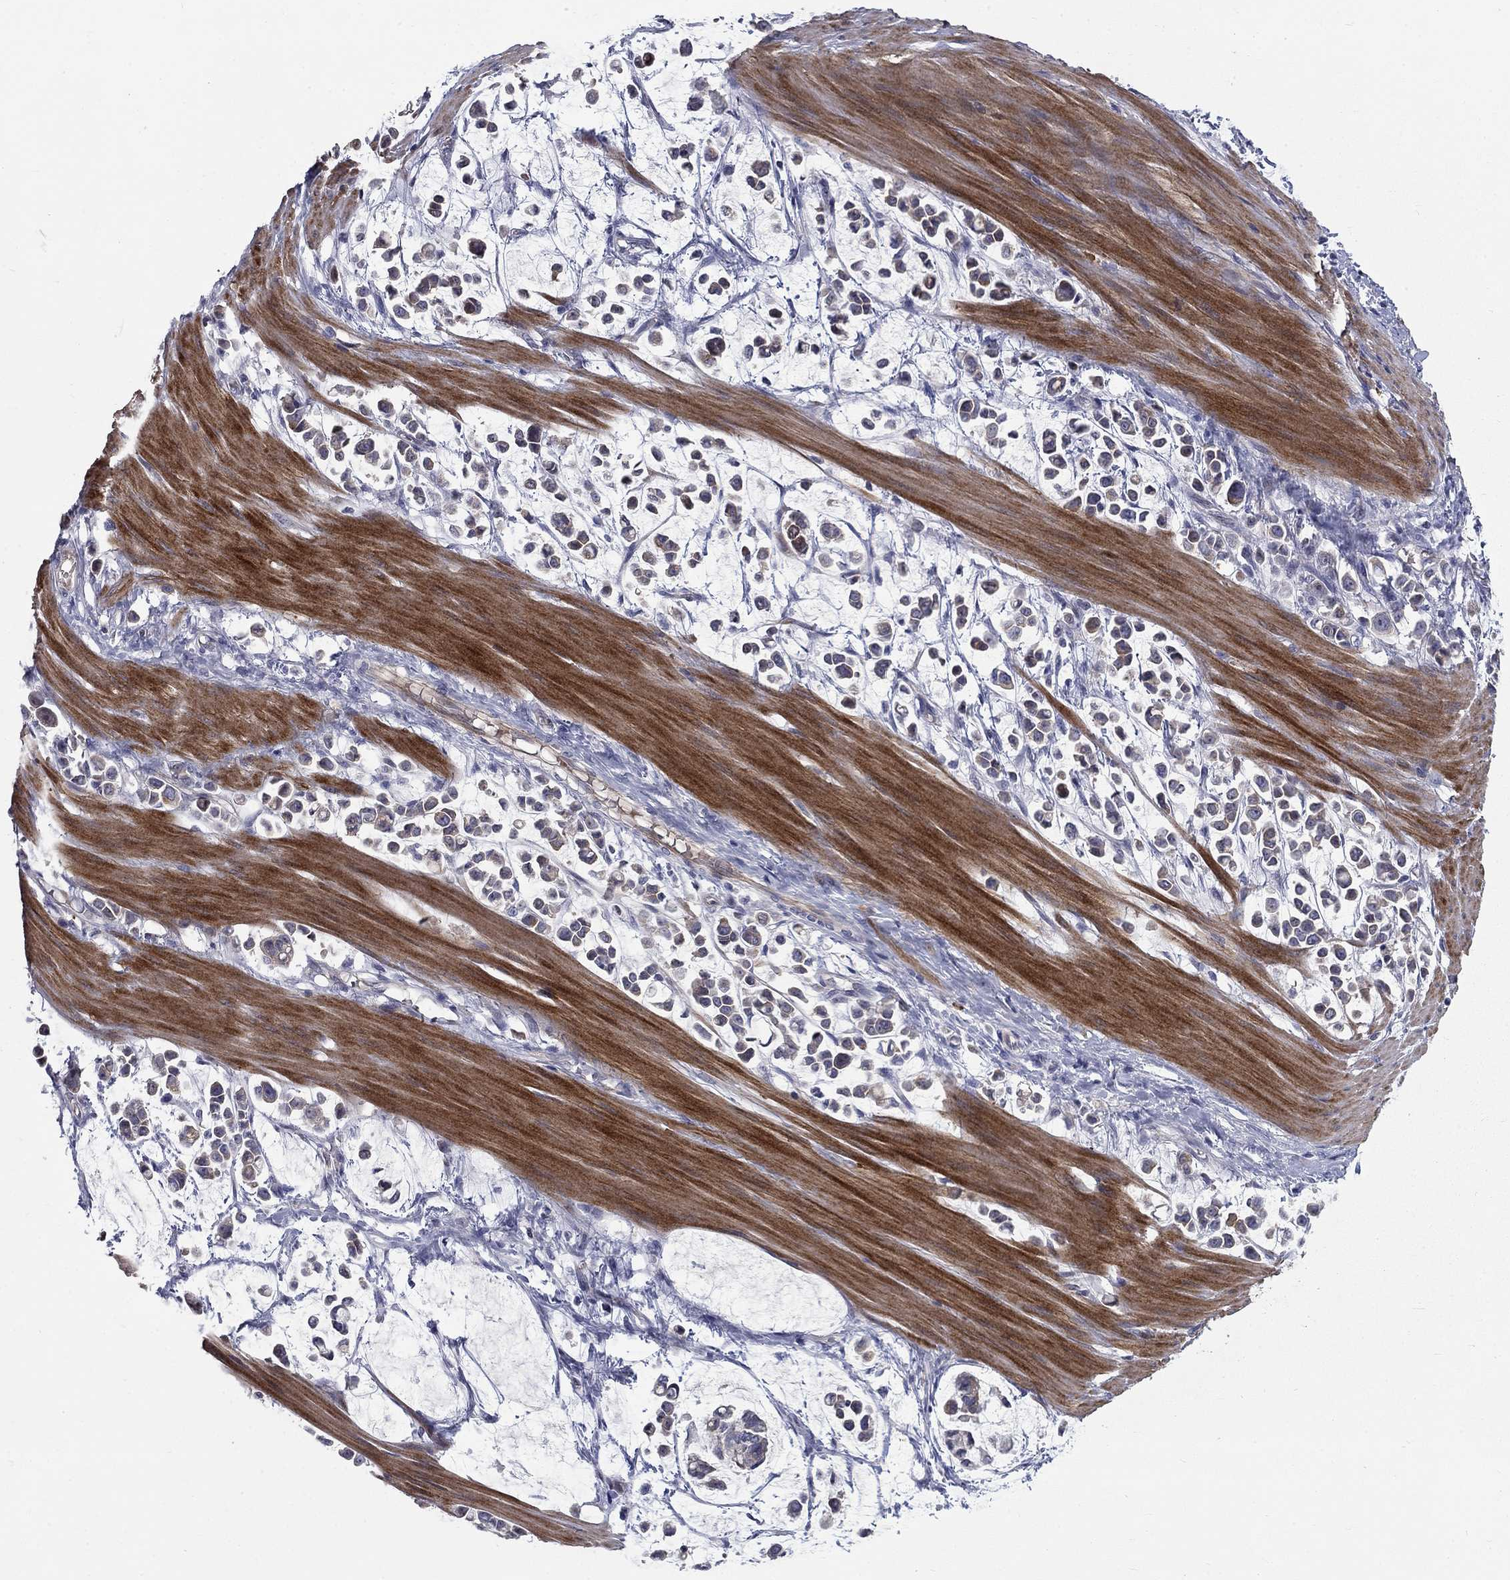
{"staining": {"intensity": "weak", "quantity": "25%-75%", "location": "cytoplasmic/membranous"}, "tissue": "stomach cancer", "cell_type": "Tumor cells", "image_type": "cancer", "snomed": [{"axis": "morphology", "description": "Adenocarcinoma, NOS"}, {"axis": "topography", "description": "Stomach"}], "caption": "A micrograph of human stomach cancer (adenocarcinoma) stained for a protein reveals weak cytoplasmic/membranous brown staining in tumor cells.", "gene": "SLC1A1", "patient": {"sex": "male", "age": 82}}